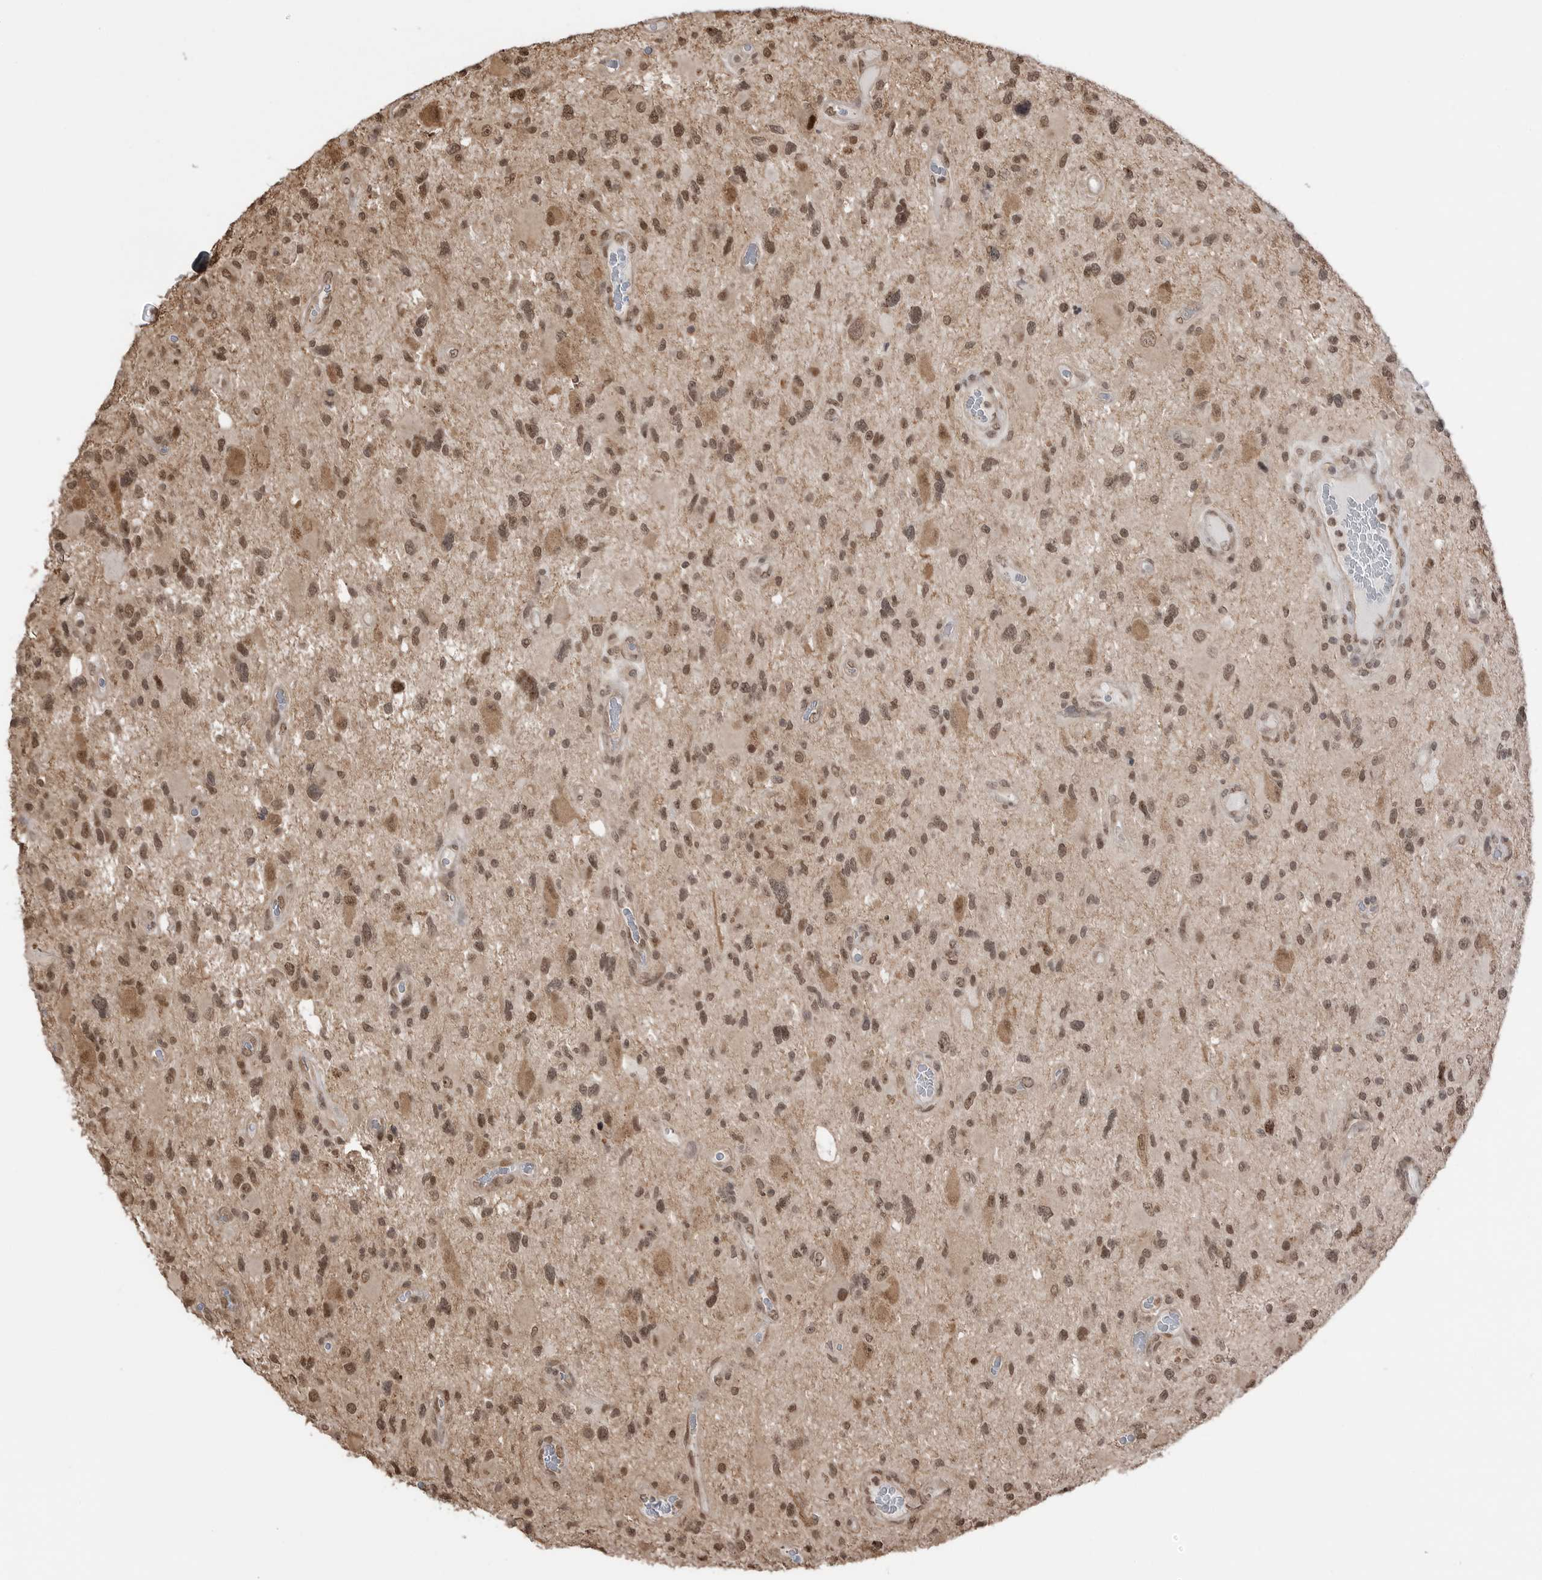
{"staining": {"intensity": "moderate", "quantity": ">75%", "location": "nuclear"}, "tissue": "glioma", "cell_type": "Tumor cells", "image_type": "cancer", "snomed": [{"axis": "morphology", "description": "Glioma, malignant, High grade"}, {"axis": "topography", "description": "Brain"}], "caption": "A brown stain labels moderate nuclear expression of a protein in human high-grade glioma (malignant) tumor cells.", "gene": "PEAK1", "patient": {"sex": "male", "age": 33}}